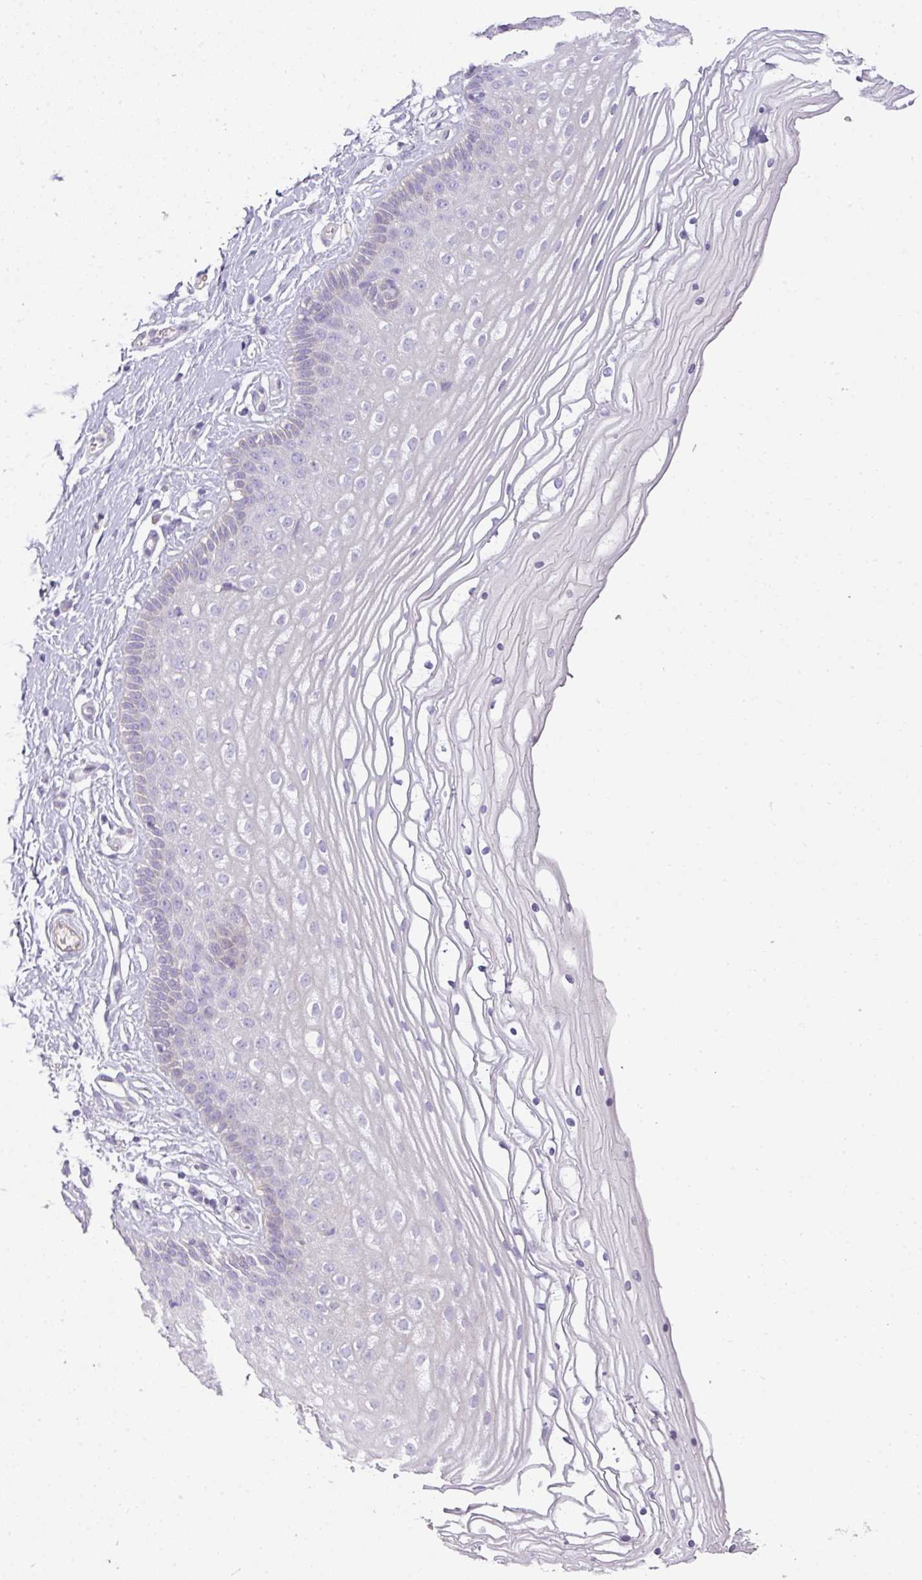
{"staining": {"intensity": "negative", "quantity": "none", "location": "none"}, "tissue": "vagina", "cell_type": "Squamous epithelial cells", "image_type": "normal", "snomed": [{"axis": "morphology", "description": "Normal tissue, NOS"}, {"axis": "topography", "description": "Vagina"}], "caption": "DAB (3,3'-diaminobenzidine) immunohistochemical staining of benign human vagina reveals no significant expression in squamous epithelial cells. (DAB (3,3'-diaminobenzidine) immunohistochemistry (IHC) visualized using brightfield microscopy, high magnification).", "gene": "HOXC13", "patient": {"sex": "female", "age": 46}}